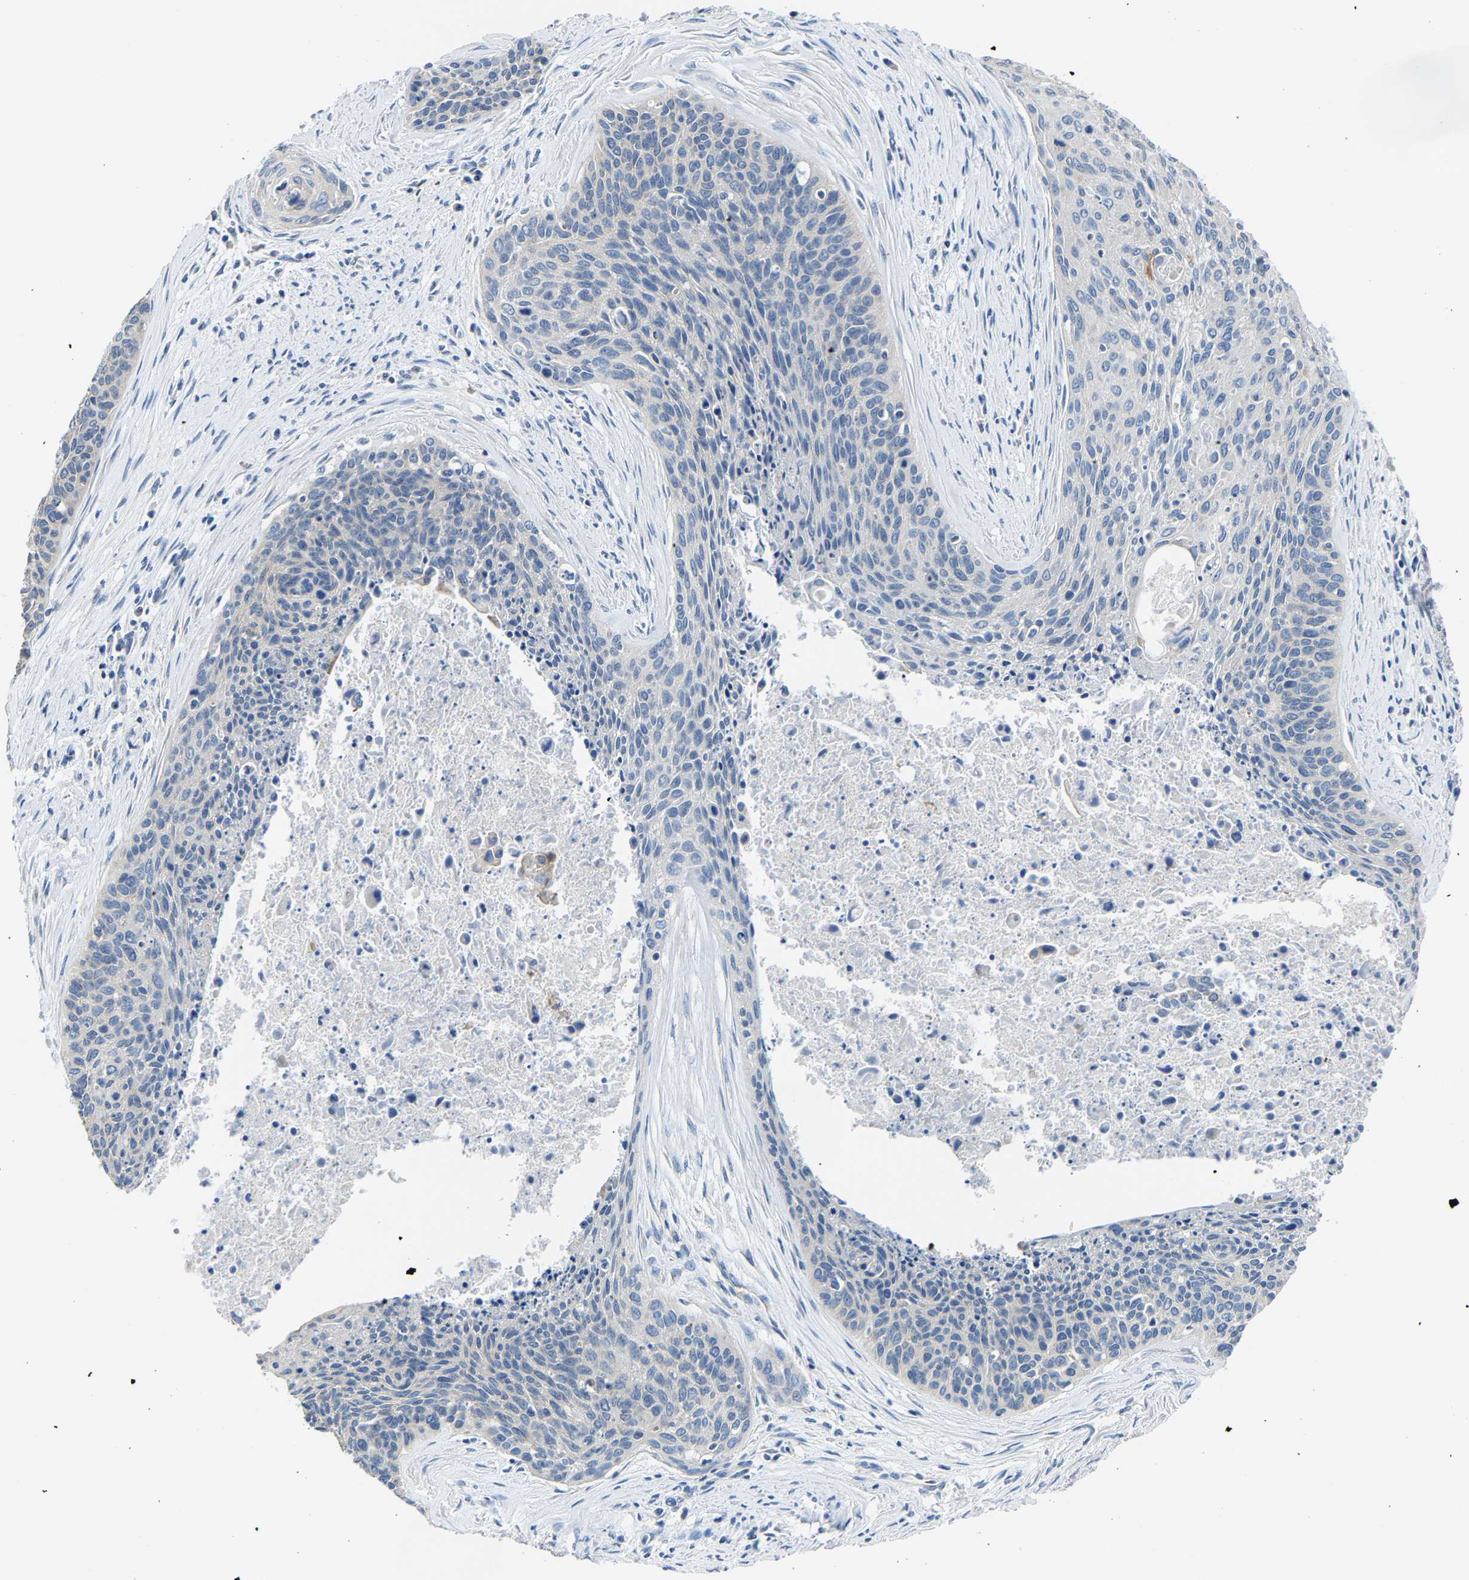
{"staining": {"intensity": "negative", "quantity": "none", "location": "none"}, "tissue": "cervical cancer", "cell_type": "Tumor cells", "image_type": "cancer", "snomed": [{"axis": "morphology", "description": "Squamous cell carcinoma, NOS"}, {"axis": "topography", "description": "Cervix"}], "caption": "Tumor cells show no significant expression in squamous cell carcinoma (cervical).", "gene": "AGK", "patient": {"sex": "female", "age": 55}}